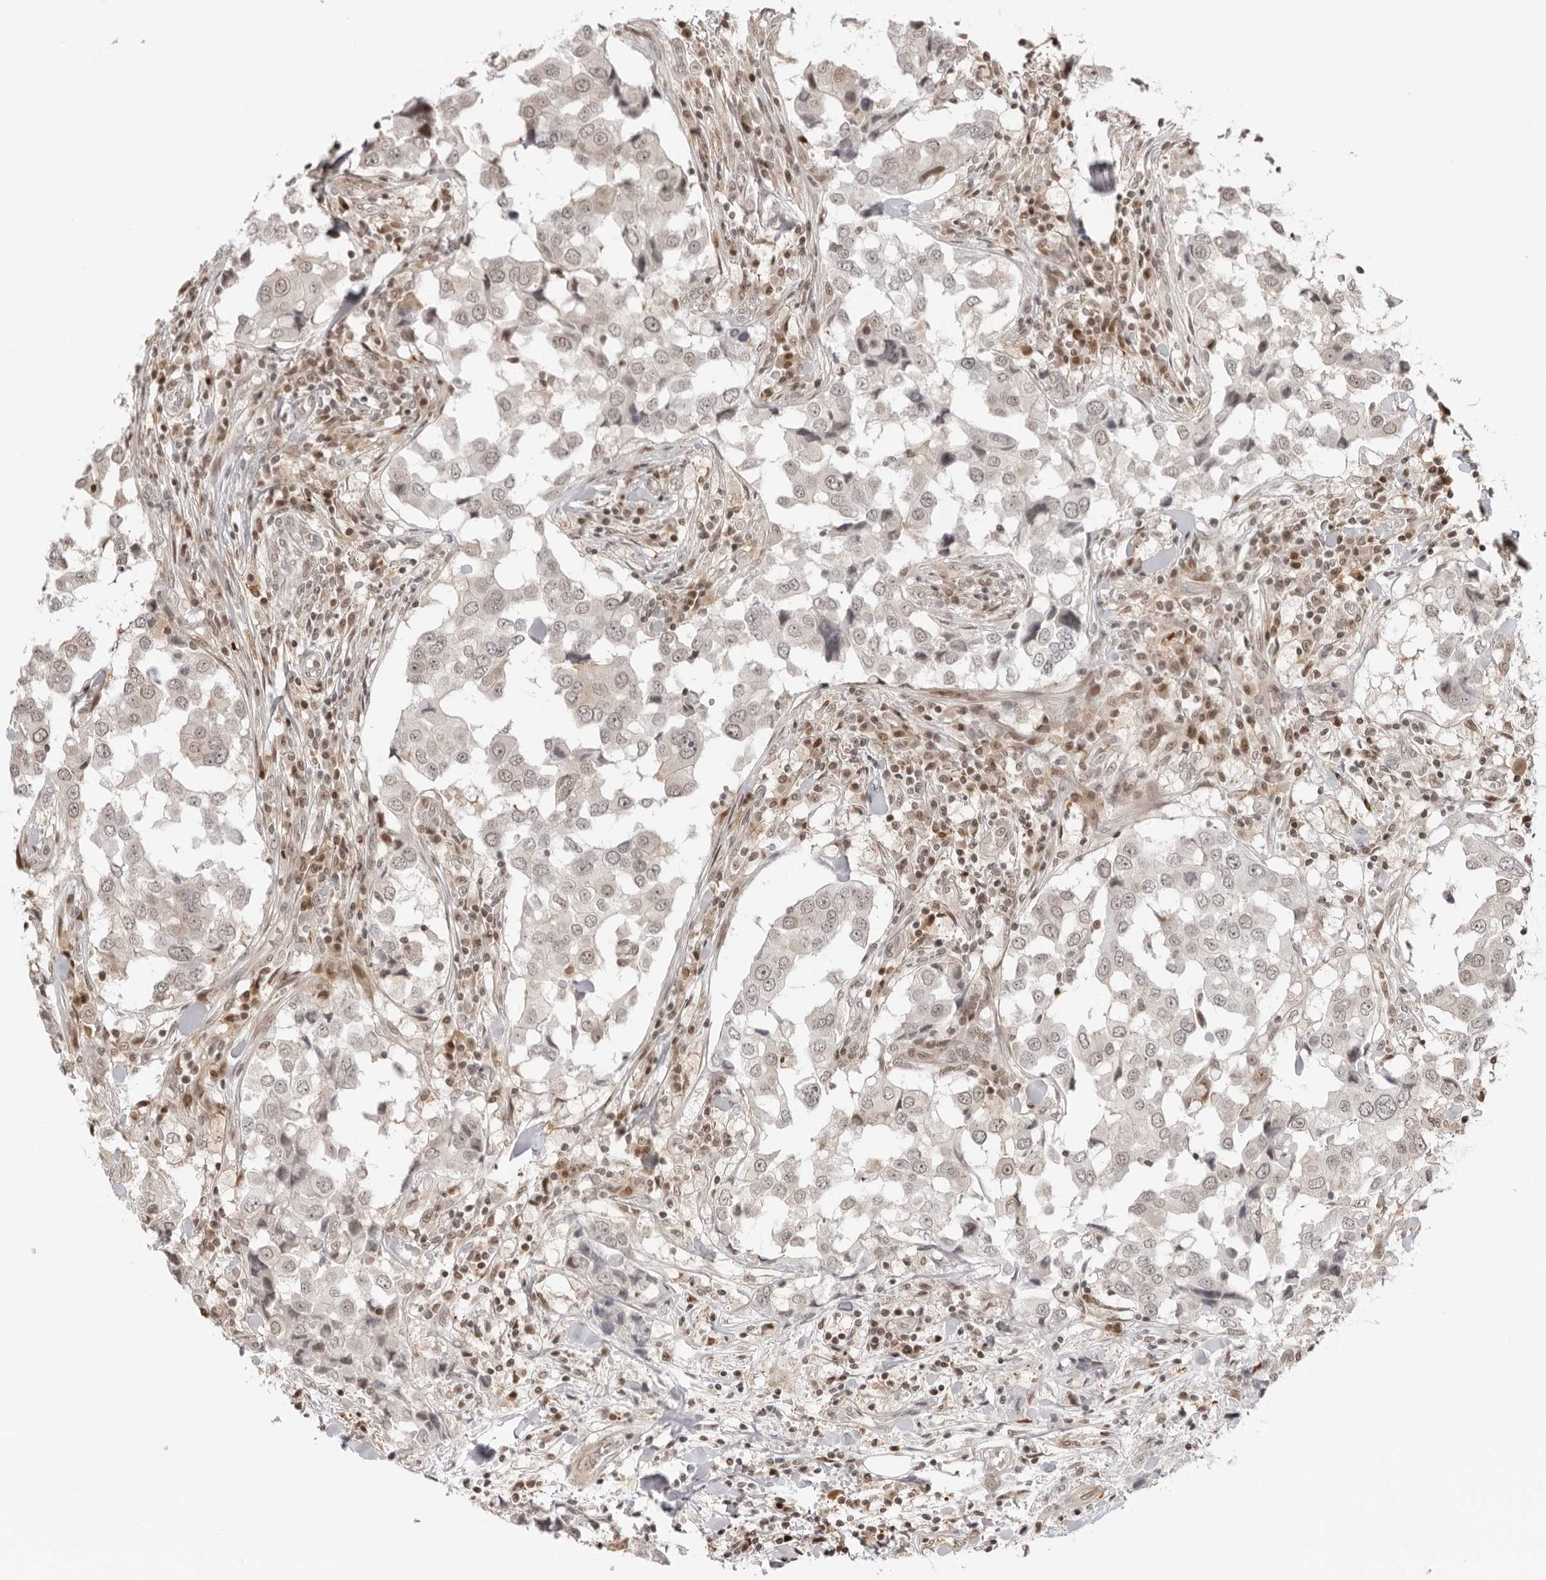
{"staining": {"intensity": "weak", "quantity": "<25%", "location": "nuclear"}, "tissue": "breast cancer", "cell_type": "Tumor cells", "image_type": "cancer", "snomed": [{"axis": "morphology", "description": "Duct carcinoma"}, {"axis": "topography", "description": "Breast"}], "caption": "This photomicrograph is of intraductal carcinoma (breast) stained with immunohistochemistry (IHC) to label a protein in brown with the nuclei are counter-stained blue. There is no staining in tumor cells.", "gene": "RNF146", "patient": {"sex": "female", "age": 27}}